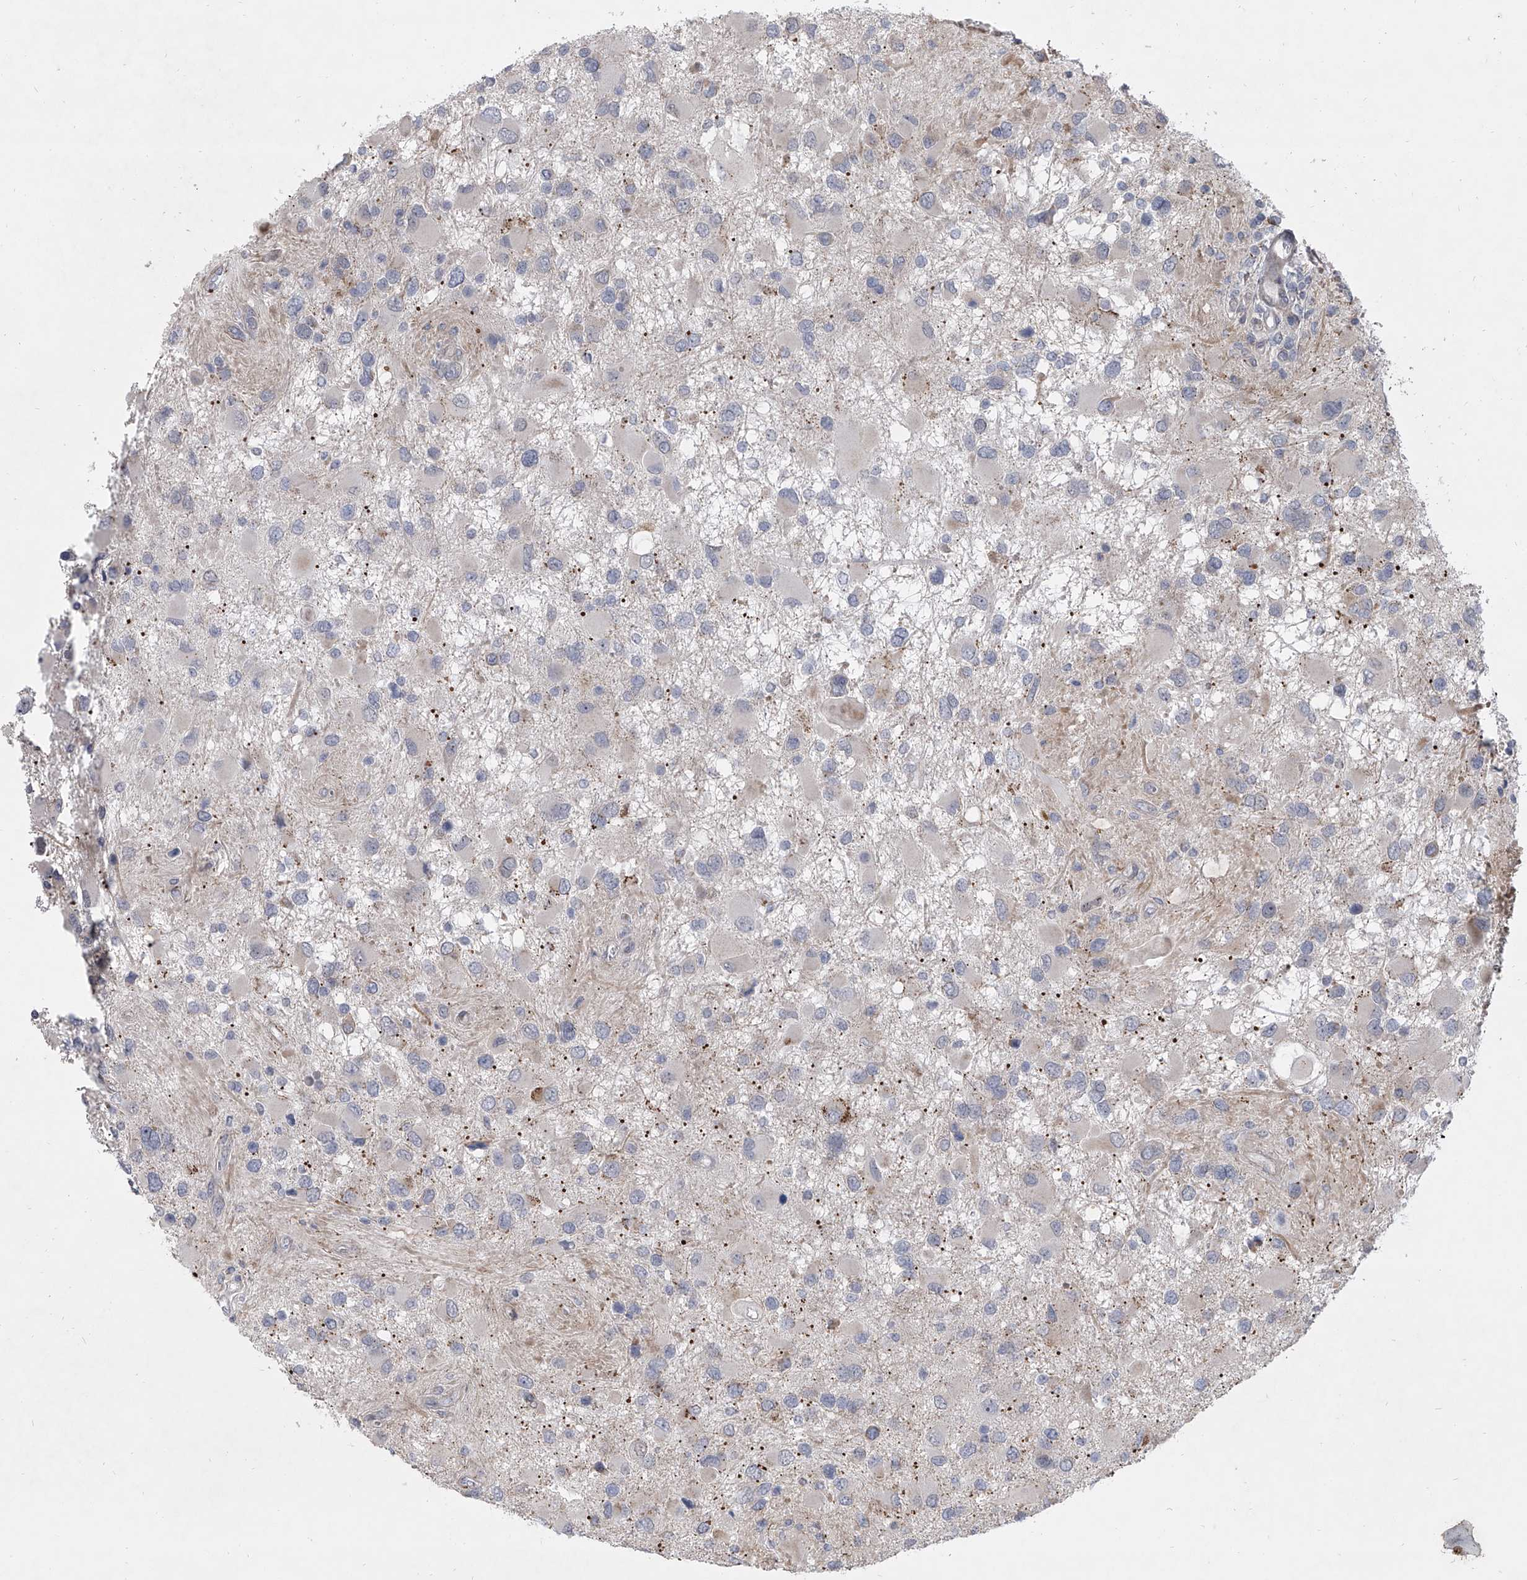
{"staining": {"intensity": "negative", "quantity": "none", "location": "none"}, "tissue": "glioma", "cell_type": "Tumor cells", "image_type": "cancer", "snomed": [{"axis": "morphology", "description": "Glioma, malignant, High grade"}, {"axis": "topography", "description": "Brain"}], "caption": "This is an immunohistochemistry (IHC) histopathology image of glioma. There is no staining in tumor cells.", "gene": "HEATR6", "patient": {"sex": "male", "age": 53}}